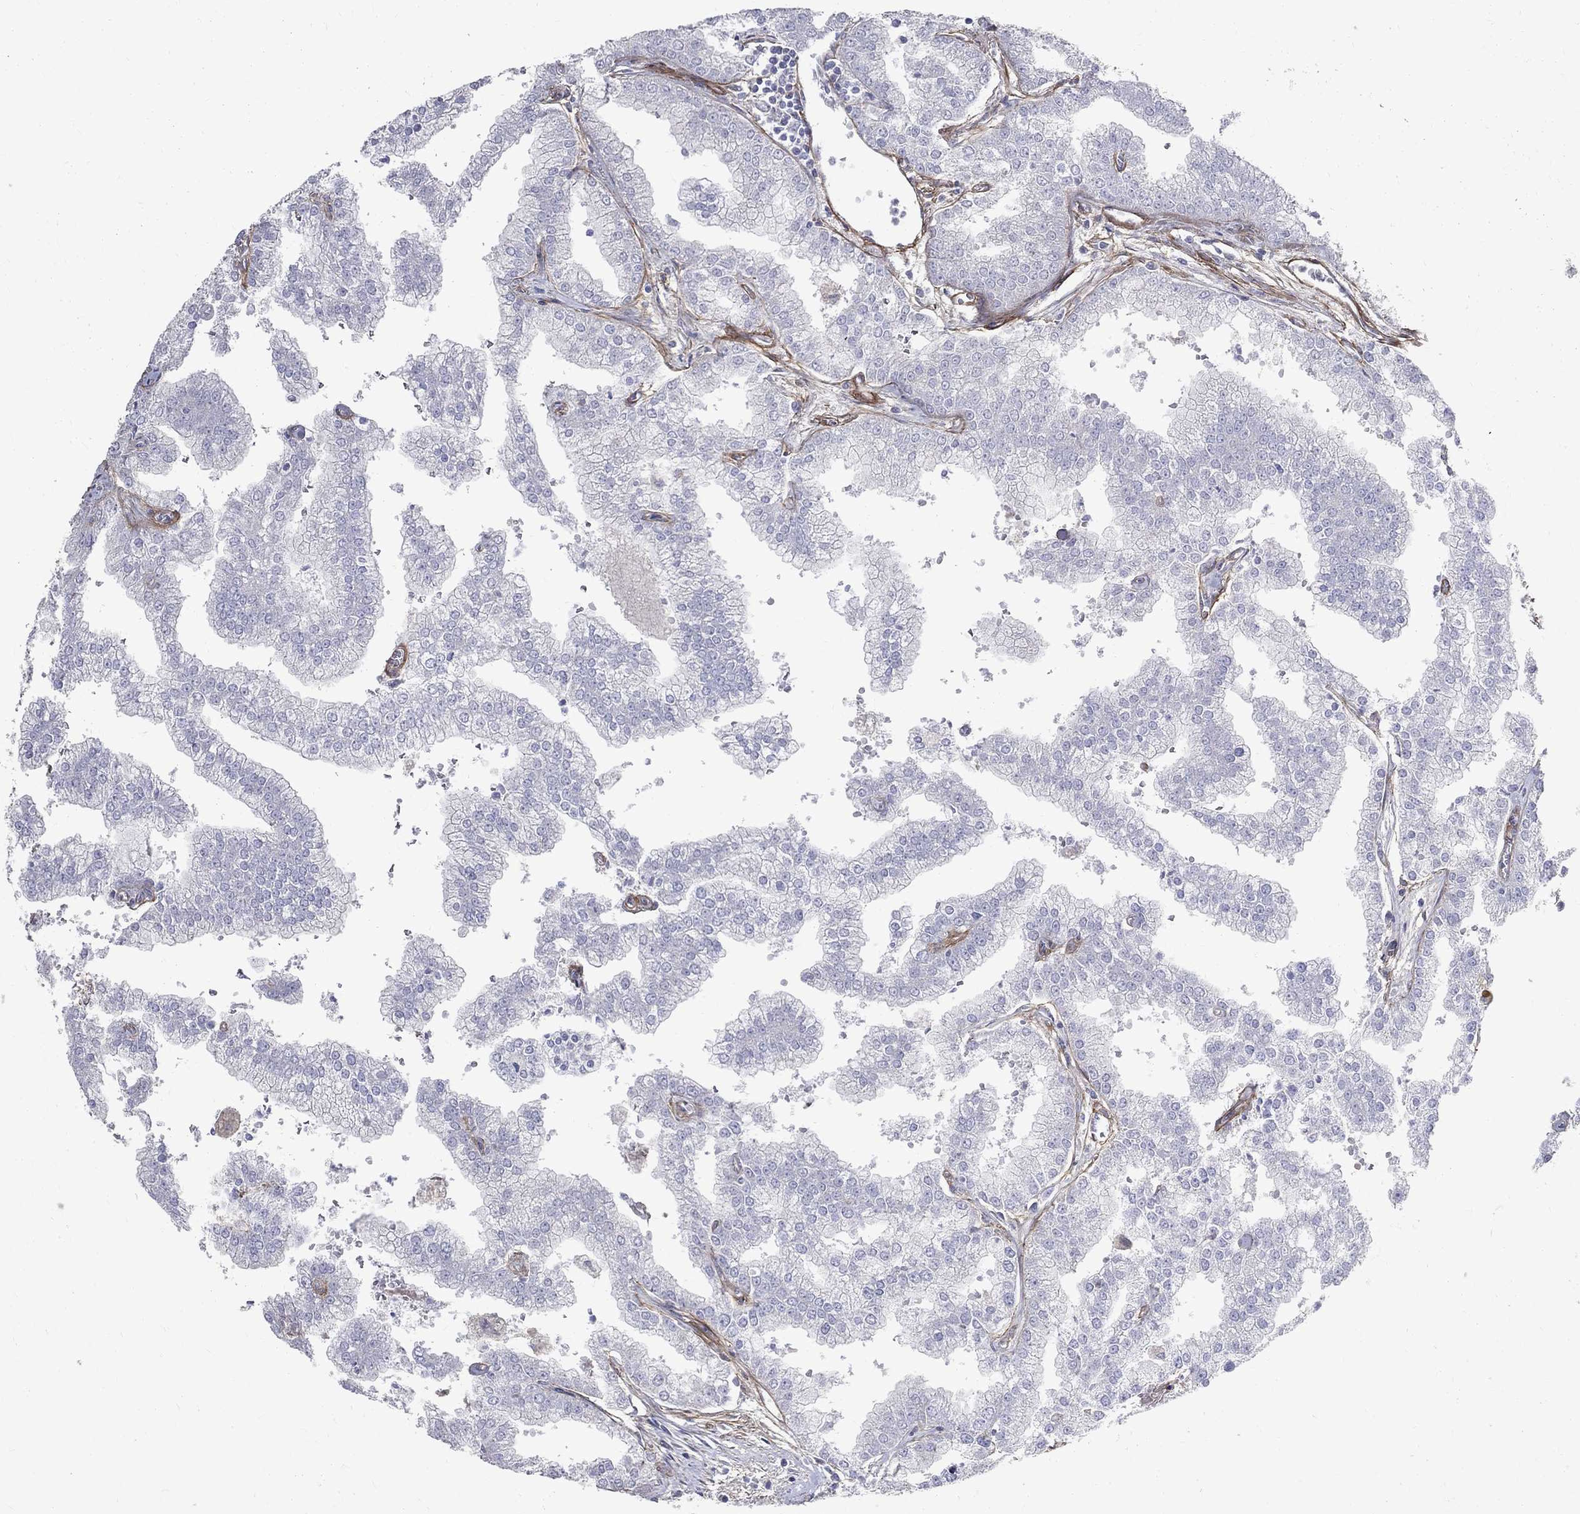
{"staining": {"intensity": "negative", "quantity": "none", "location": "none"}, "tissue": "prostate cancer", "cell_type": "Tumor cells", "image_type": "cancer", "snomed": [{"axis": "morphology", "description": "Adenocarcinoma, NOS"}, {"axis": "topography", "description": "Prostate"}], "caption": "The immunohistochemistry (IHC) histopathology image has no significant staining in tumor cells of adenocarcinoma (prostate) tissue.", "gene": "ANXA10", "patient": {"sex": "male", "age": 70}}